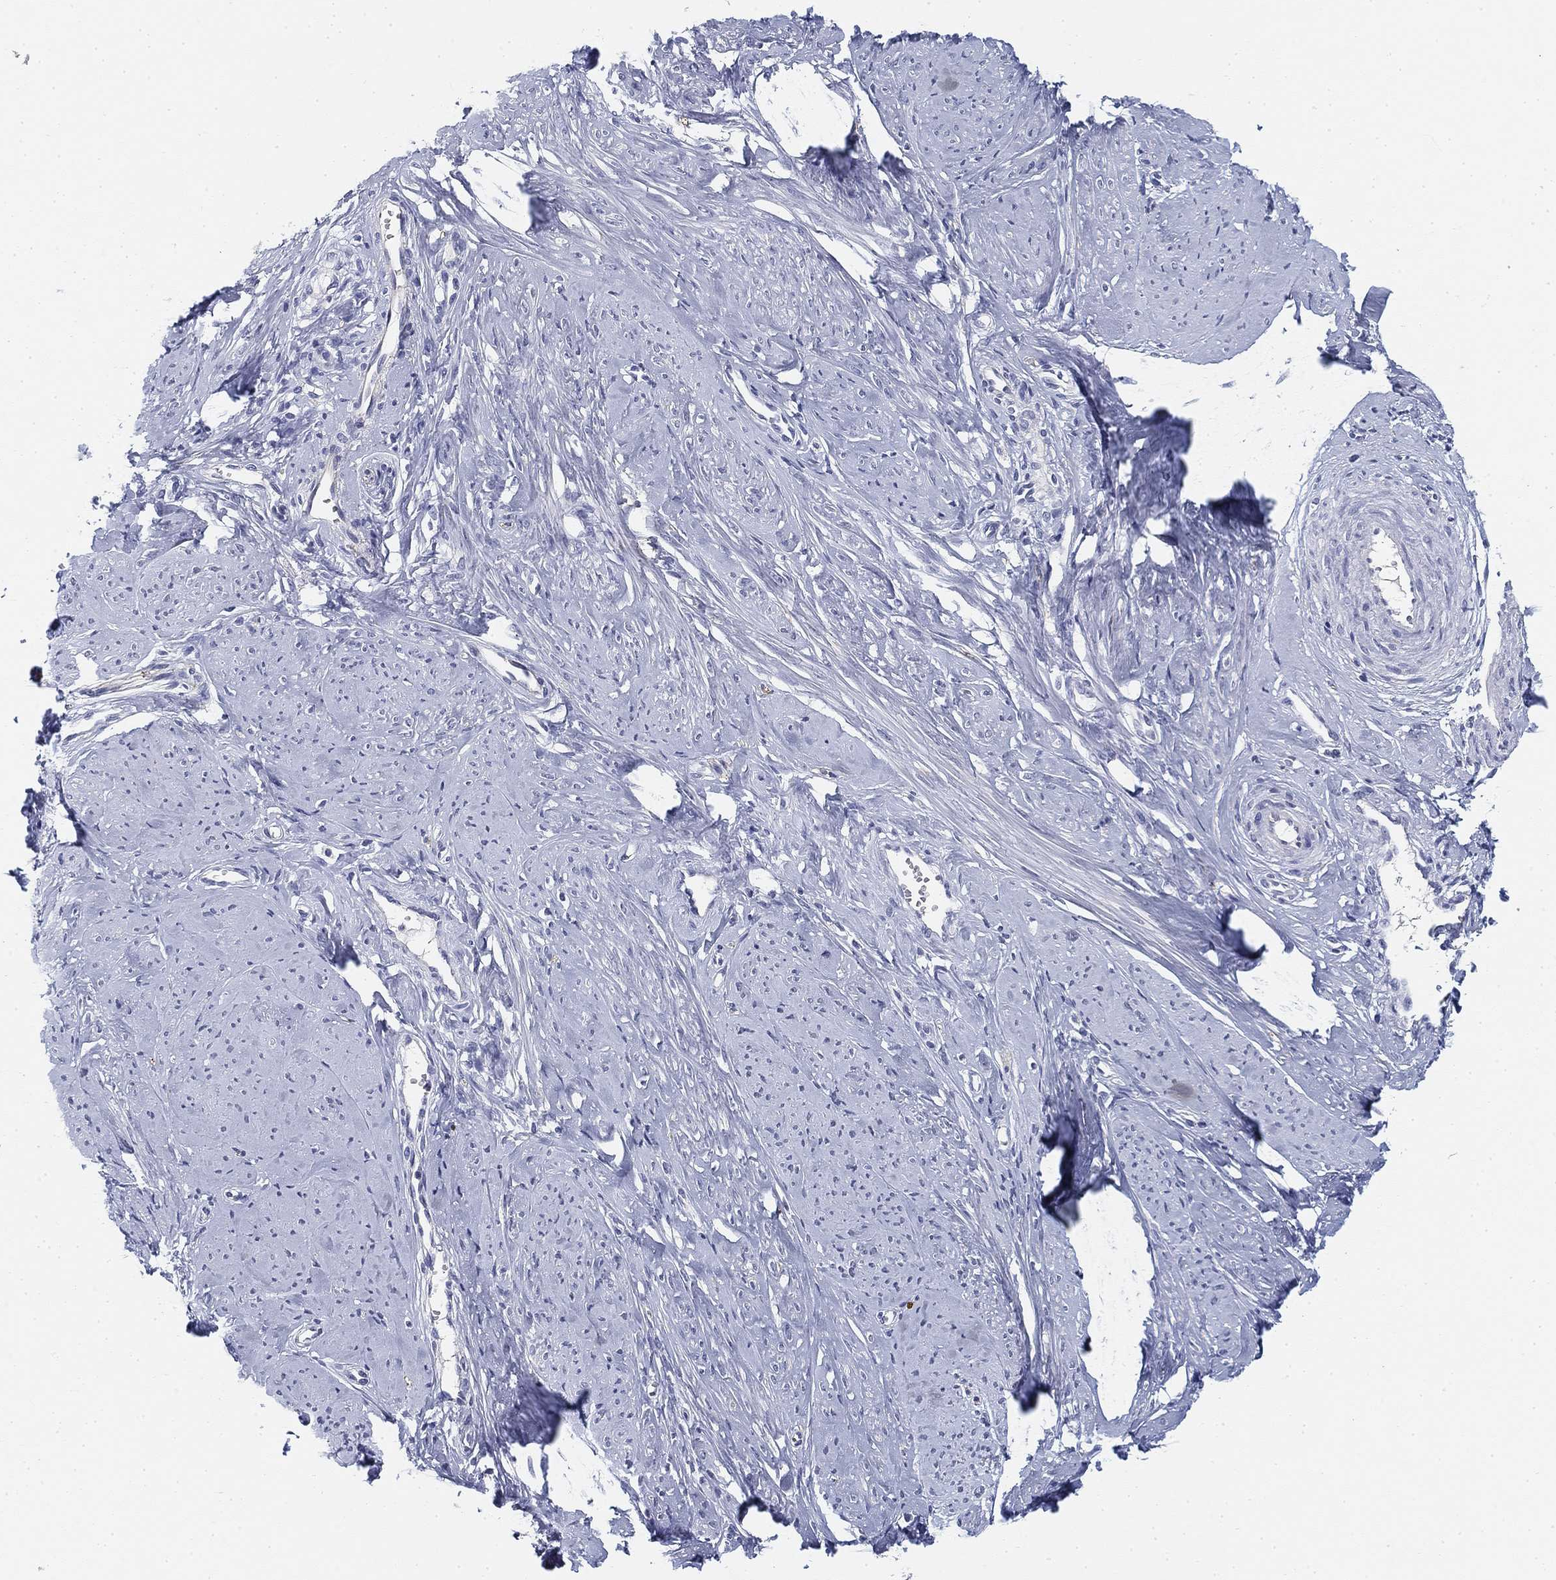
{"staining": {"intensity": "negative", "quantity": "none", "location": "none"}, "tissue": "smooth muscle", "cell_type": "Smooth muscle cells", "image_type": "normal", "snomed": [{"axis": "morphology", "description": "Normal tissue, NOS"}, {"axis": "topography", "description": "Smooth muscle"}], "caption": "Immunohistochemistry (IHC) histopathology image of normal smooth muscle: human smooth muscle stained with DAB reveals no significant protein expression in smooth muscle cells.", "gene": "SLC2A5", "patient": {"sex": "female", "age": 48}}